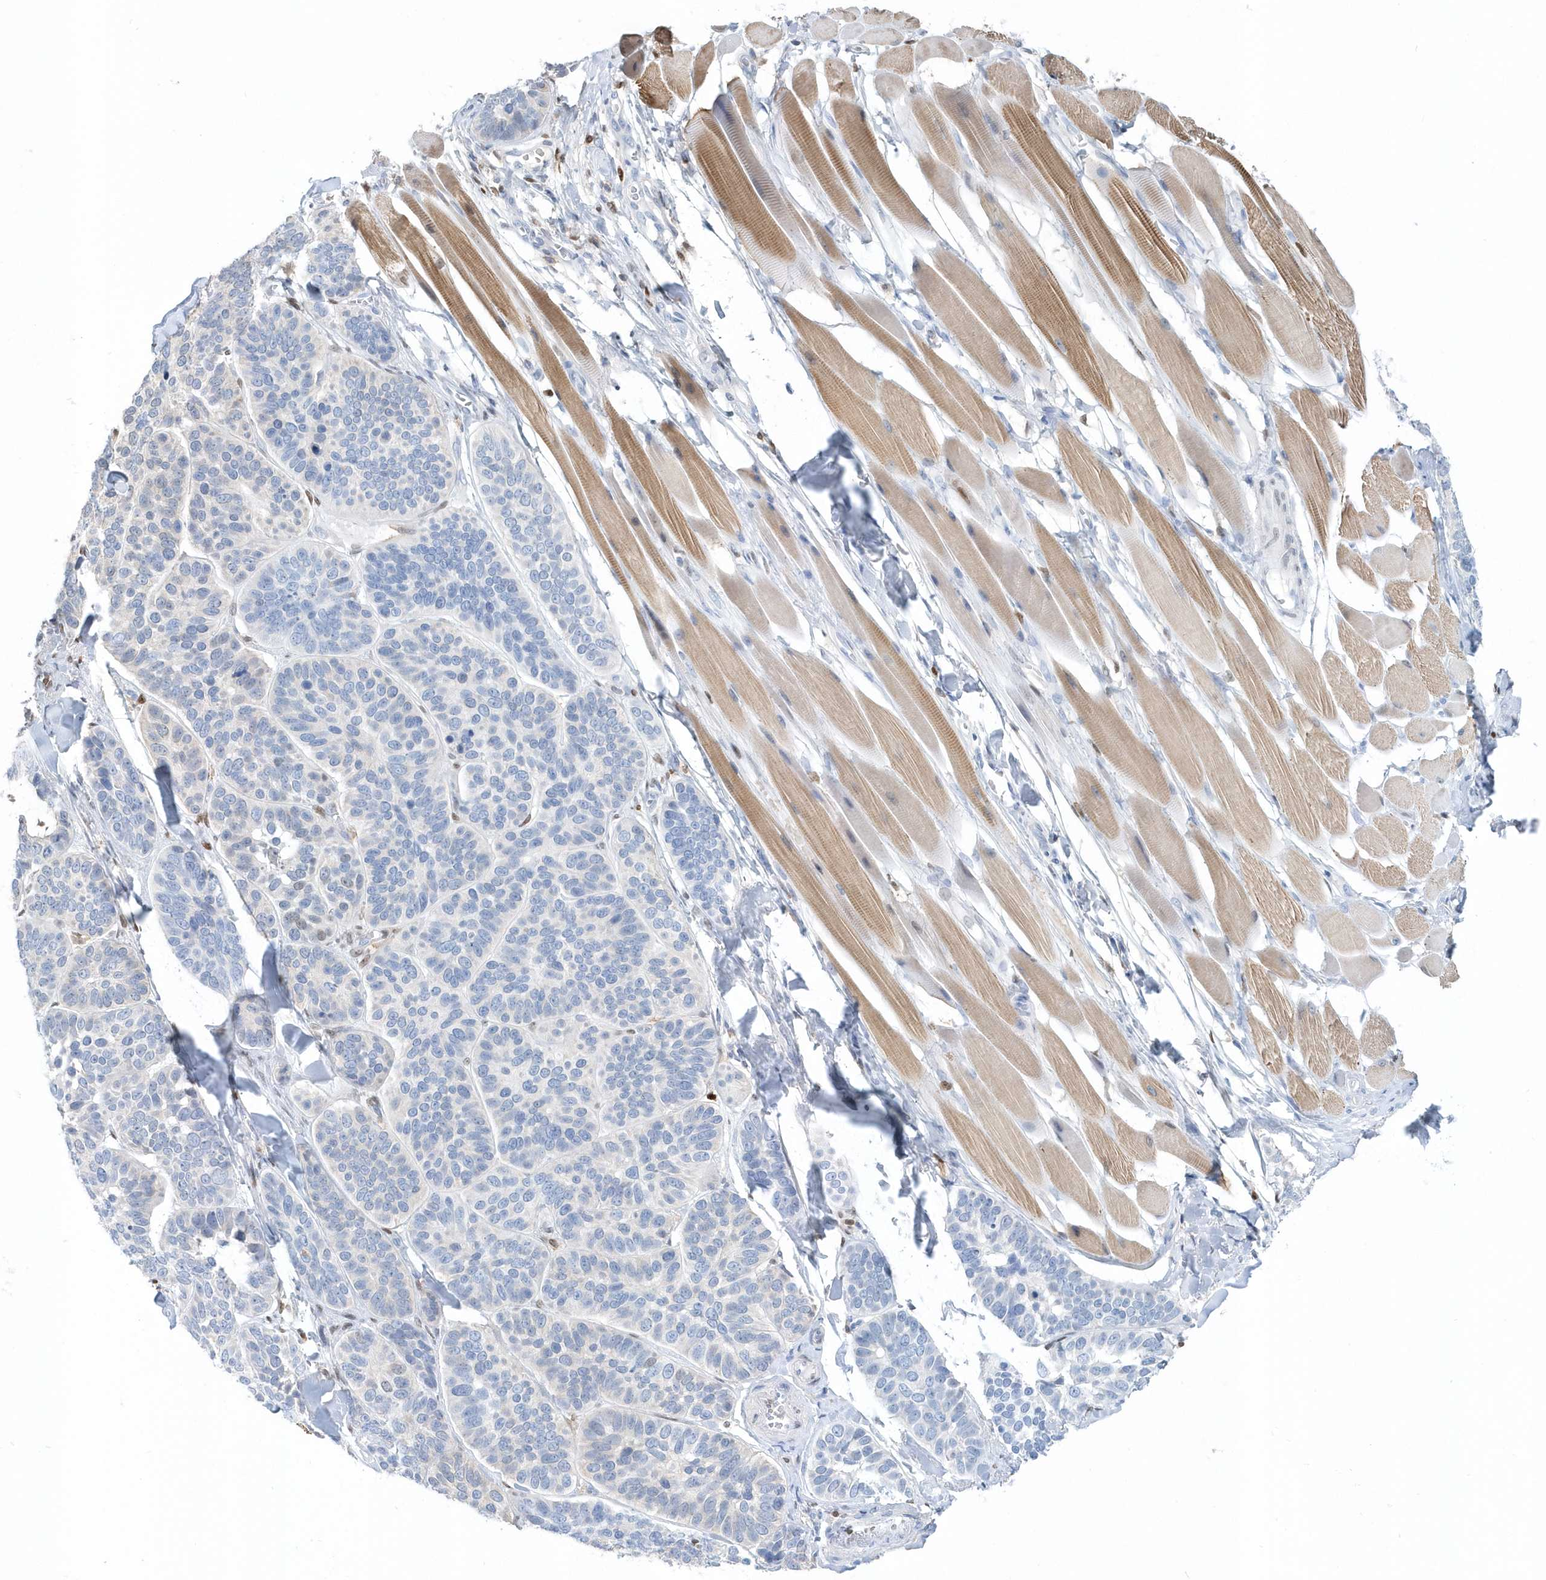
{"staining": {"intensity": "negative", "quantity": "none", "location": "none"}, "tissue": "skin cancer", "cell_type": "Tumor cells", "image_type": "cancer", "snomed": [{"axis": "morphology", "description": "Basal cell carcinoma"}, {"axis": "topography", "description": "Skin"}], "caption": "Image shows no significant protein positivity in tumor cells of skin basal cell carcinoma. (Brightfield microscopy of DAB (3,3'-diaminobenzidine) immunohistochemistry (IHC) at high magnification).", "gene": "MACROH2A2", "patient": {"sex": "male", "age": 62}}